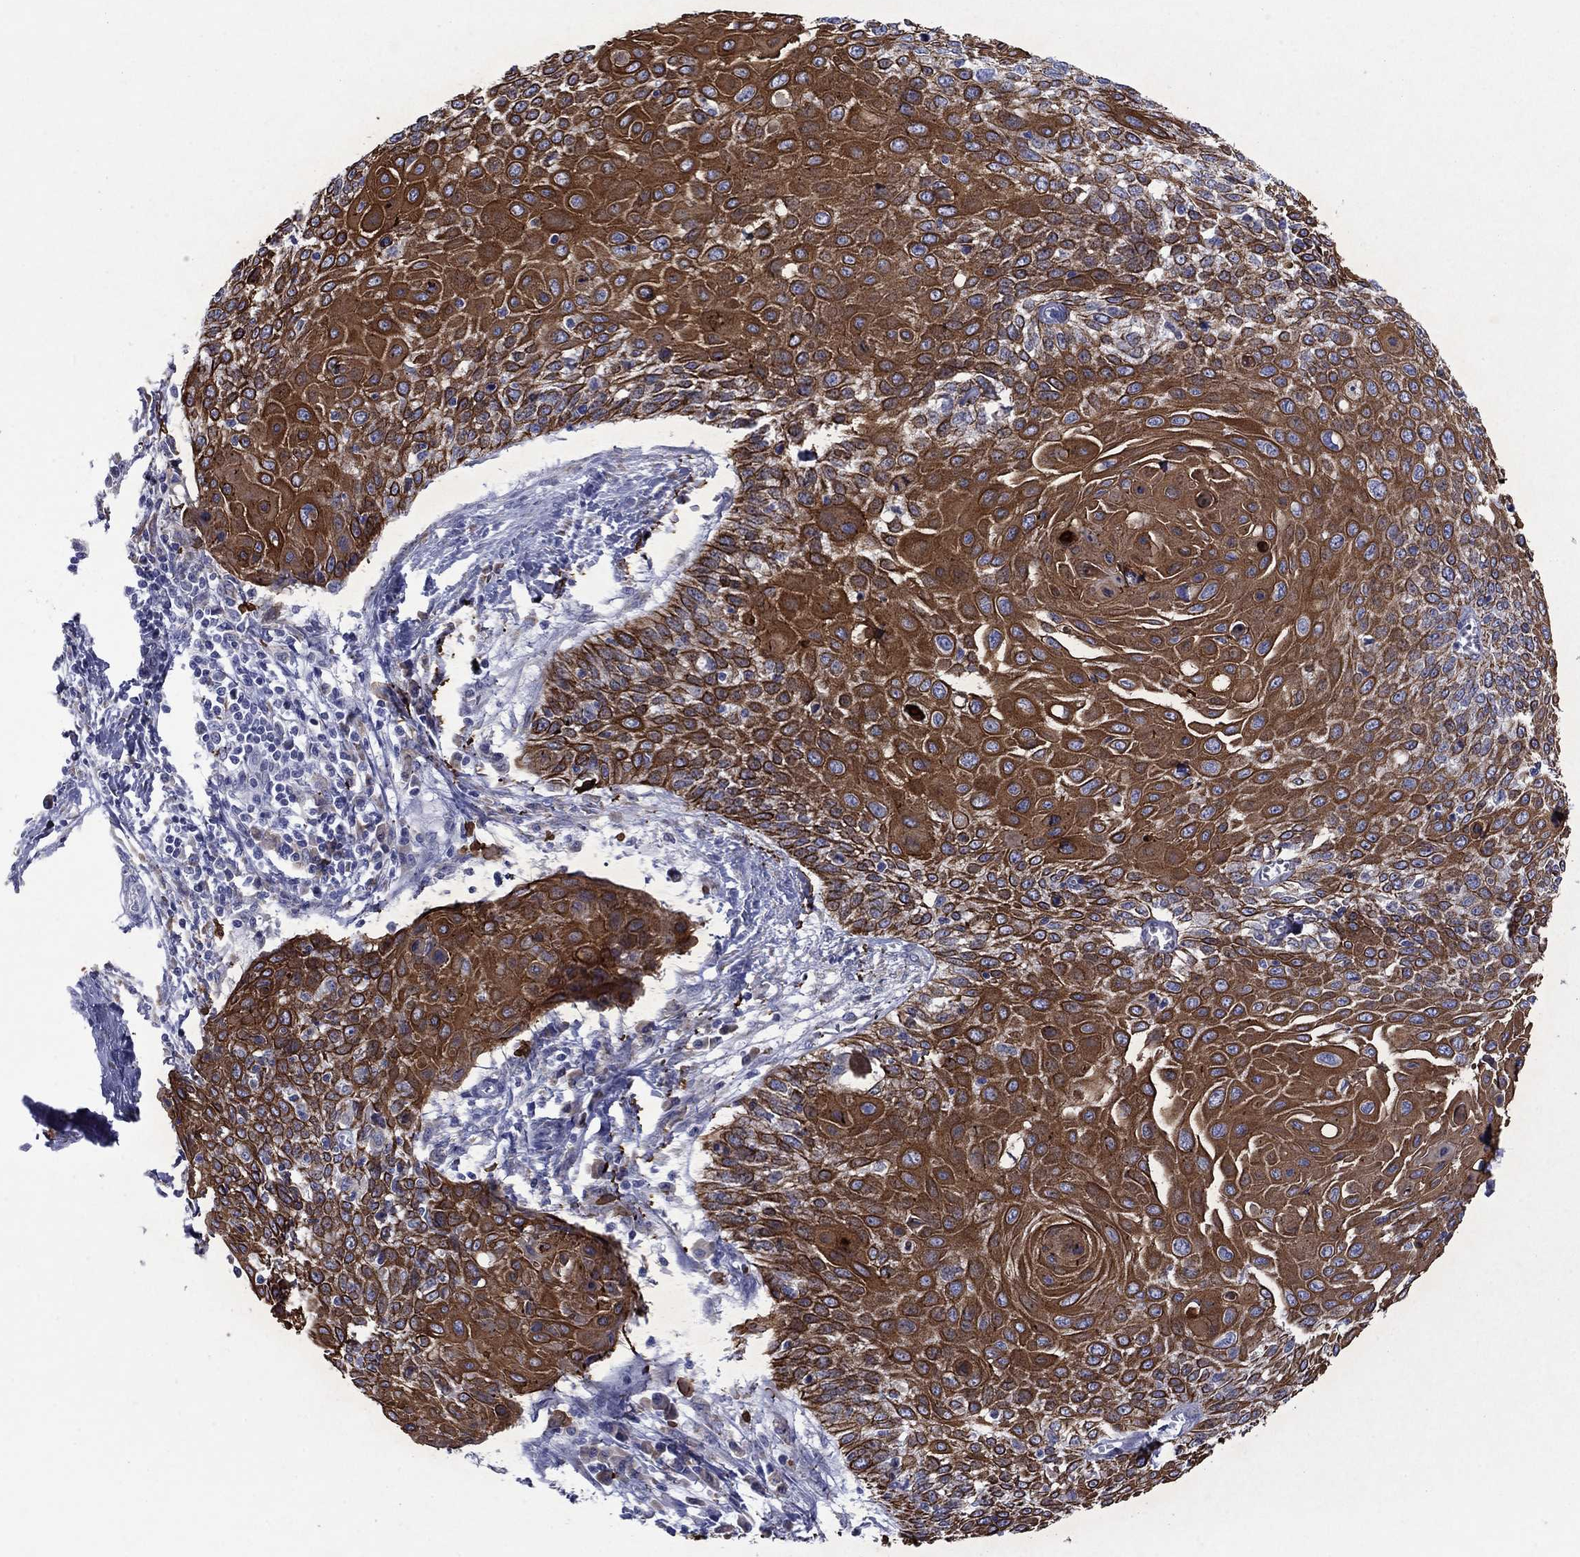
{"staining": {"intensity": "strong", "quantity": ">75%", "location": "cytoplasmic/membranous,nuclear"}, "tissue": "cervical cancer", "cell_type": "Tumor cells", "image_type": "cancer", "snomed": [{"axis": "morphology", "description": "Squamous cell carcinoma, NOS"}, {"axis": "topography", "description": "Cervix"}], "caption": "Cervical squamous cell carcinoma stained with DAB immunohistochemistry shows high levels of strong cytoplasmic/membranous and nuclear staining in approximately >75% of tumor cells.", "gene": "TMPRSS11A", "patient": {"sex": "female", "age": 39}}